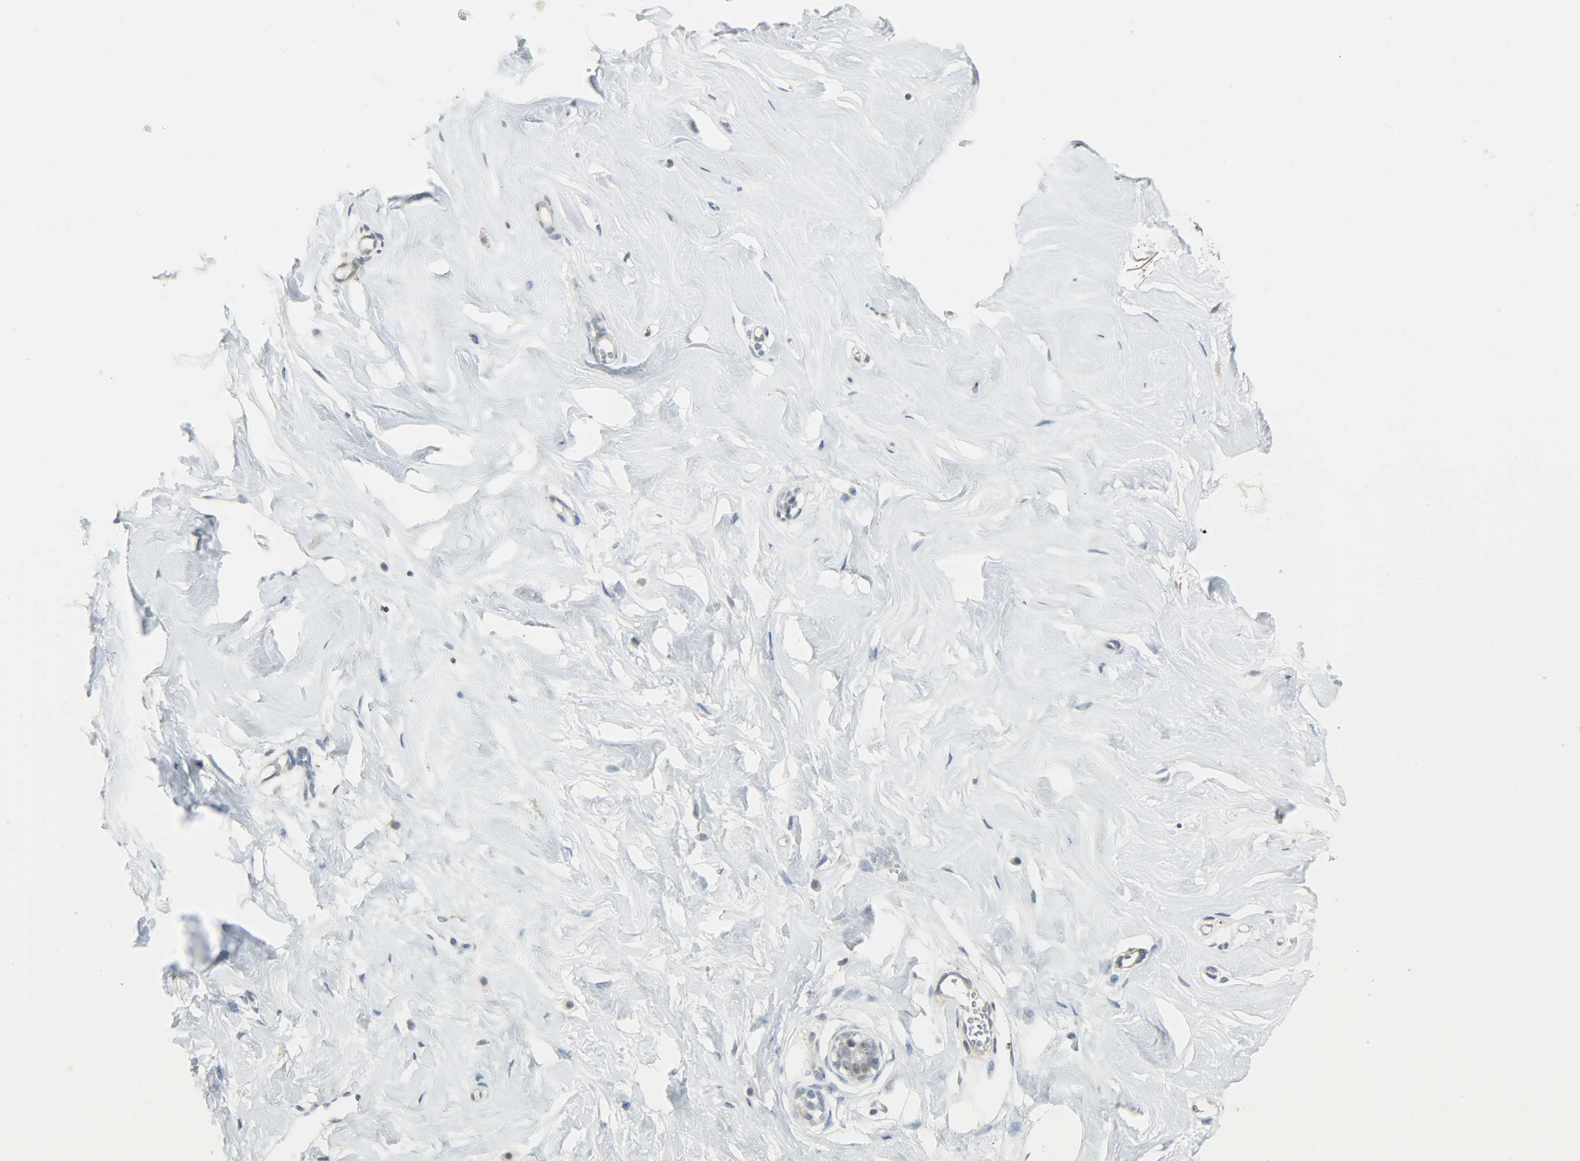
{"staining": {"intensity": "negative", "quantity": "none", "location": "none"}, "tissue": "breast", "cell_type": "Adipocytes", "image_type": "normal", "snomed": [{"axis": "morphology", "description": "Normal tissue, NOS"}, {"axis": "topography", "description": "Breast"}], "caption": "An image of breast stained for a protein shows no brown staining in adipocytes. (DAB (3,3'-diaminobenzidine) immunohistochemistry (IHC), high magnification).", "gene": "CD4", "patient": {"sex": "female", "age": 23}}